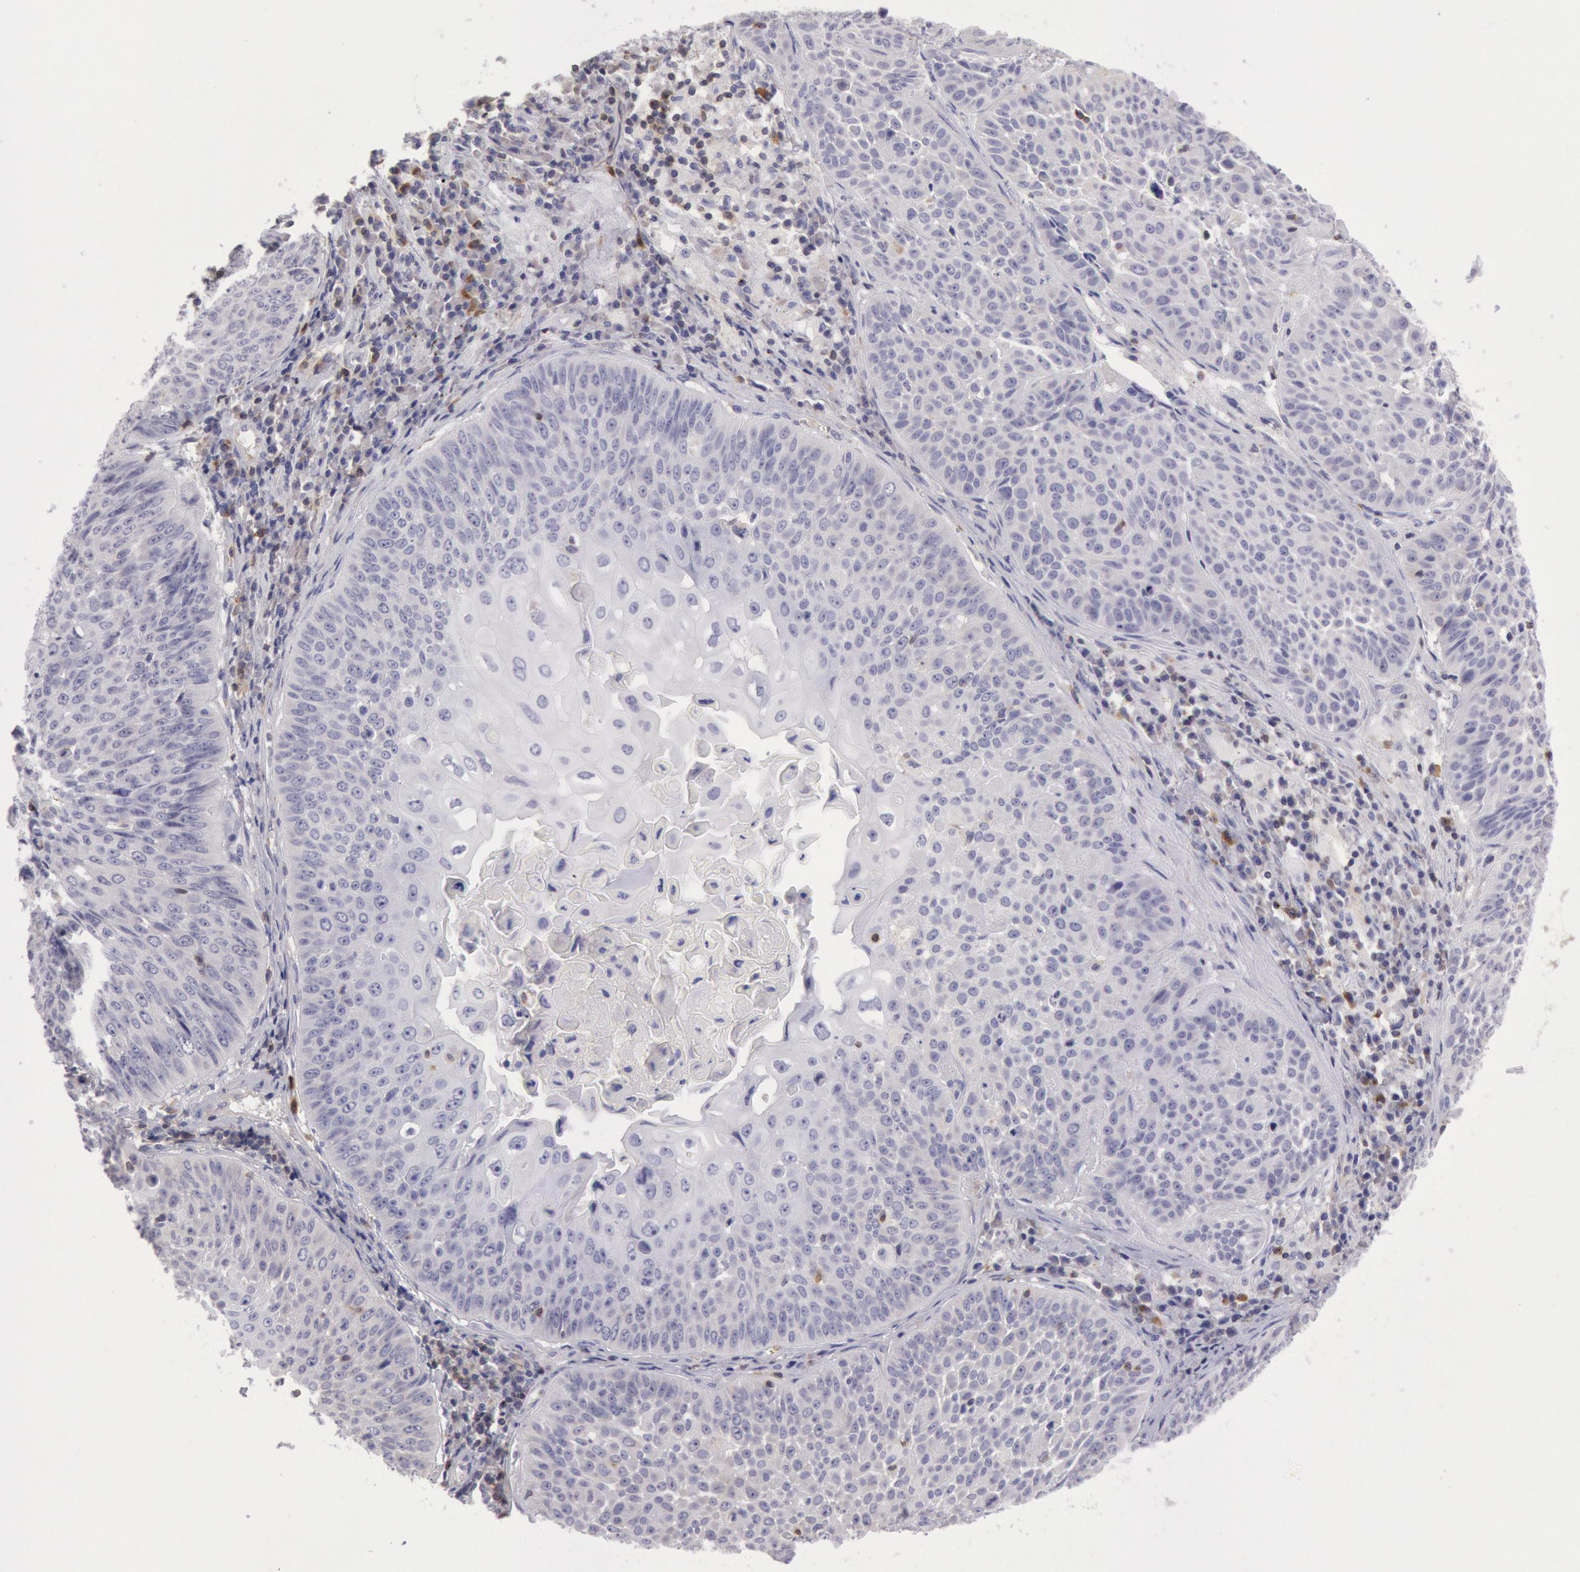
{"staining": {"intensity": "negative", "quantity": "none", "location": "none"}, "tissue": "lung cancer", "cell_type": "Tumor cells", "image_type": "cancer", "snomed": [{"axis": "morphology", "description": "Adenocarcinoma, NOS"}, {"axis": "topography", "description": "Lung"}], "caption": "A micrograph of lung adenocarcinoma stained for a protein displays no brown staining in tumor cells.", "gene": "RAB27A", "patient": {"sex": "male", "age": 60}}